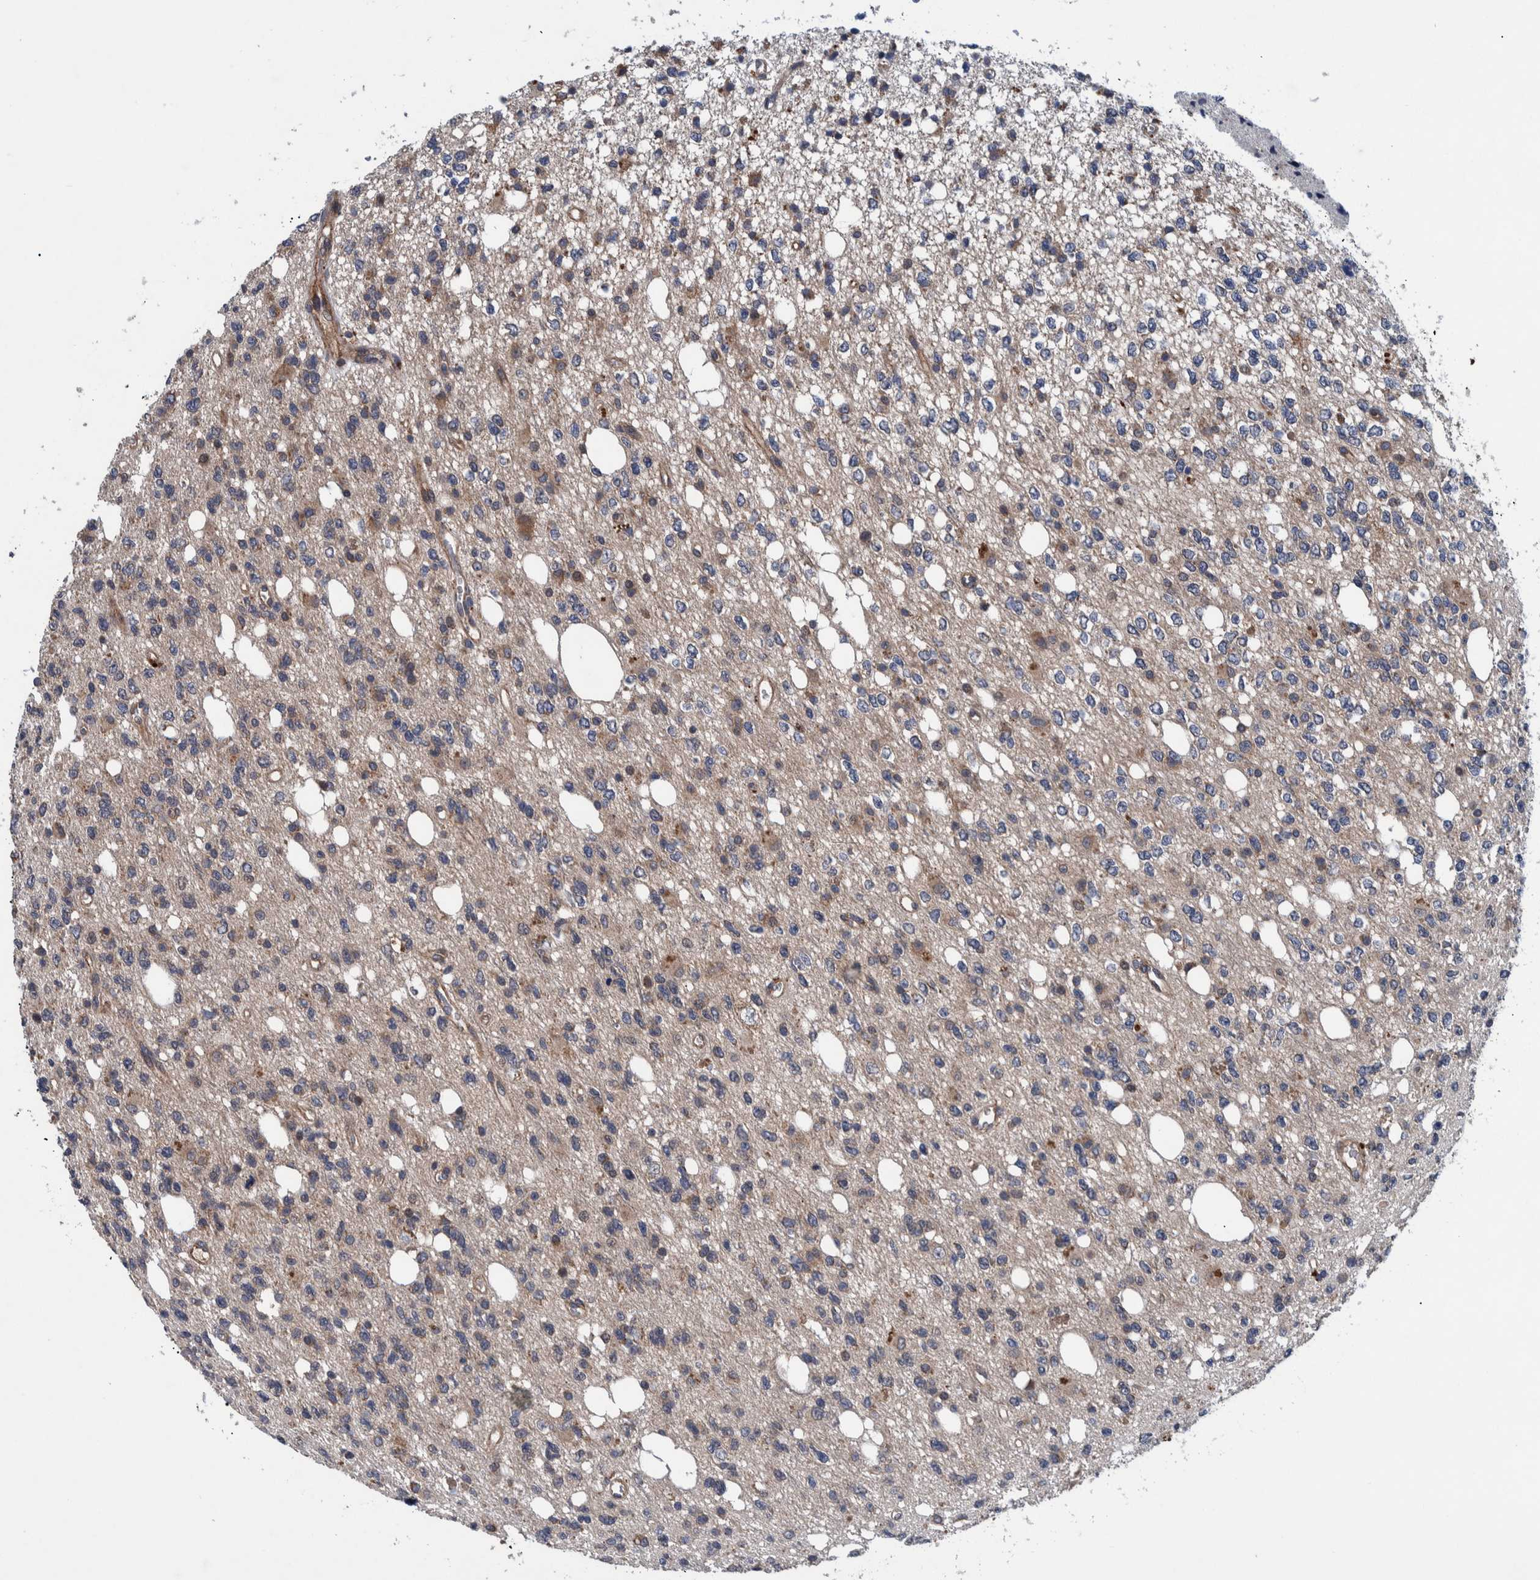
{"staining": {"intensity": "weak", "quantity": "<25%", "location": "cytoplasmic/membranous"}, "tissue": "glioma", "cell_type": "Tumor cells", "image_type": "cancer", "snomed": [{"axis": "morphology", "description": "Glioma, malignant, High grade"}, {"axis": "topography", "description": "Brain"}], "caption": "This image is of glioma stained with immunohistochemistry to label a protein in brown with the nuclei are counter-stained blue. There is no positivity in tumor cells. (Stains: DAB immunohistochemistry with hematoxylin counter stain, Microscopy: brightfield microscopy at high magnification).", "gene": "ITIH3", "patient": {"sex": "female", "age": 62}}